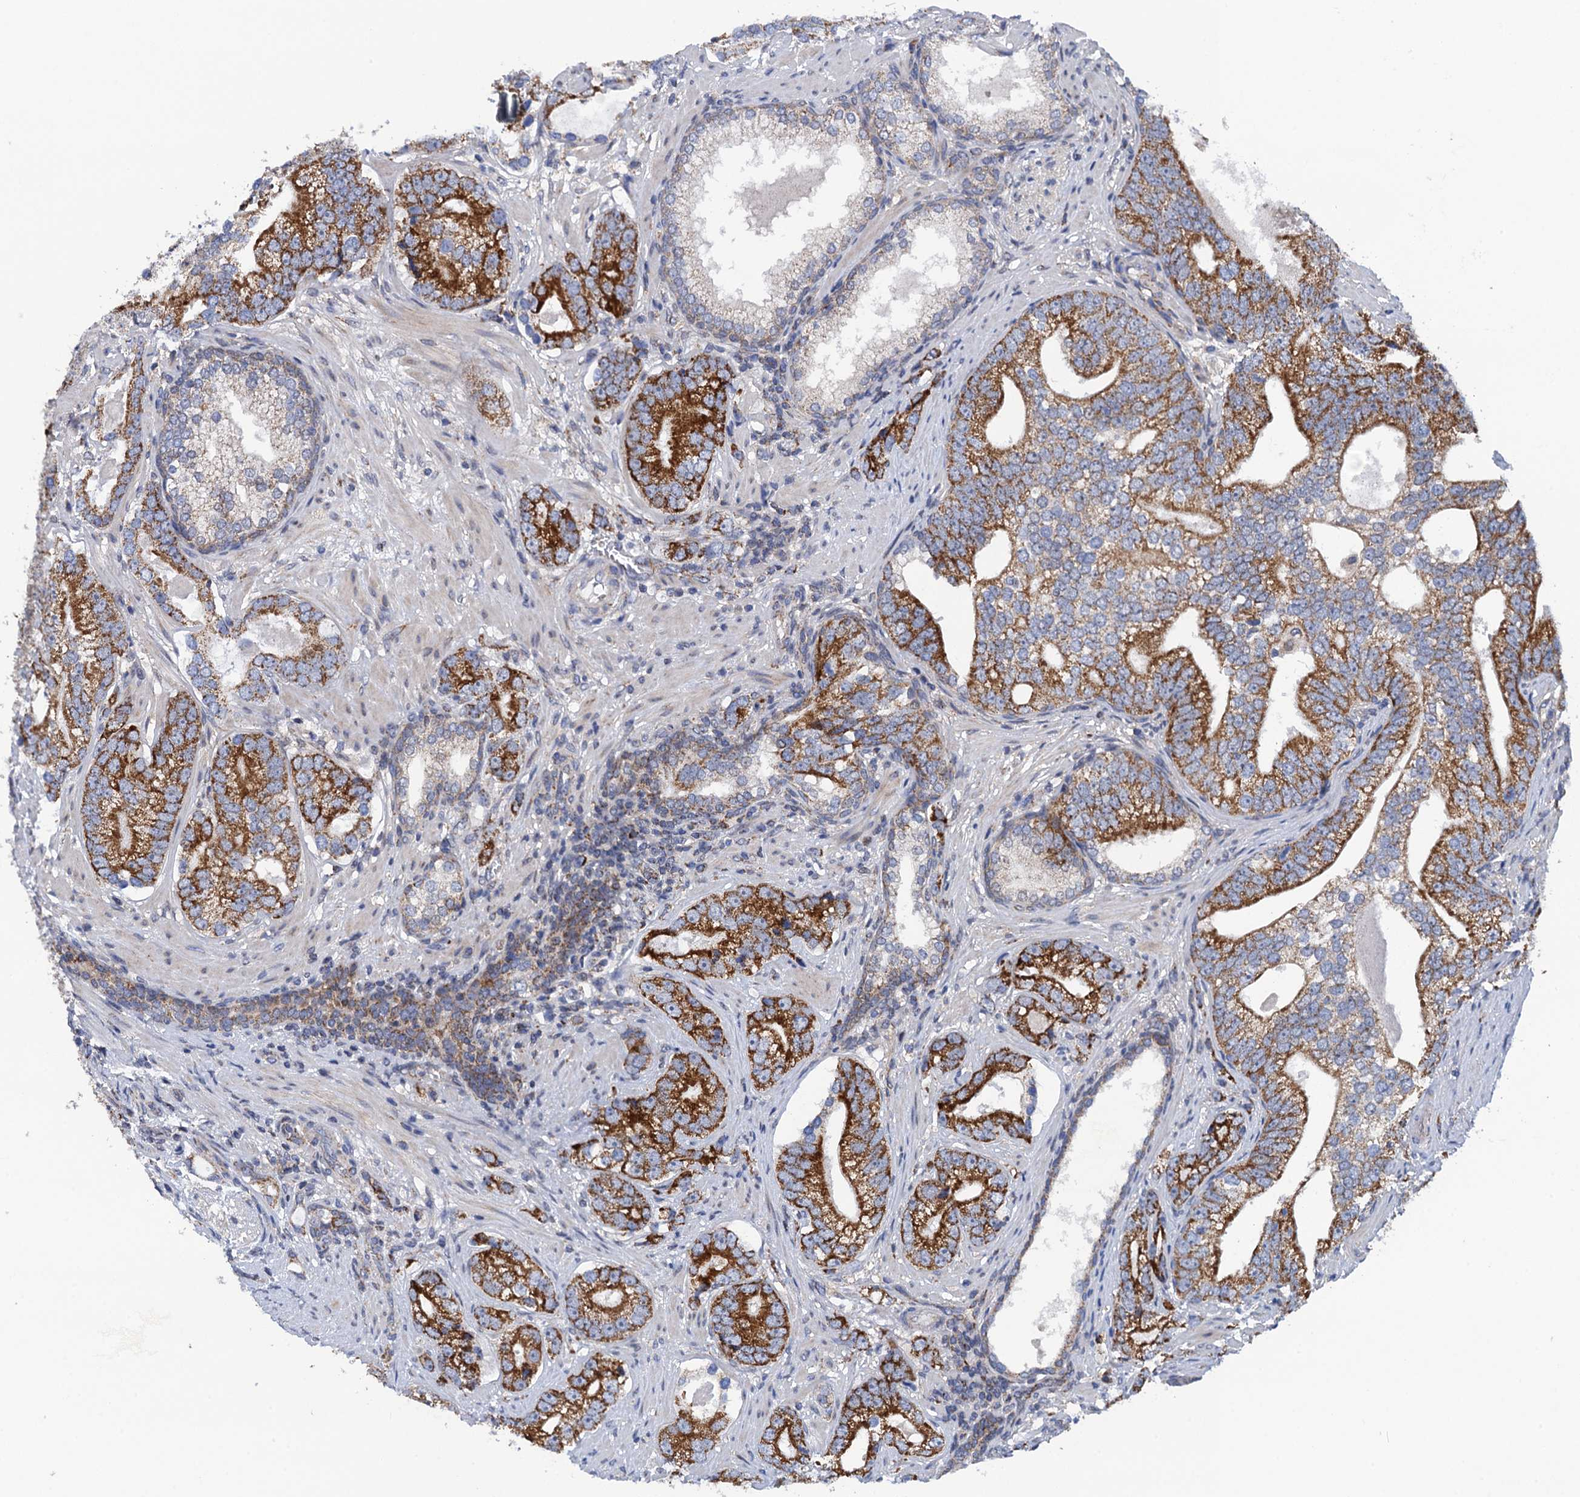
{"staining": {"intensity": "strong", "quantity": "25%-75%", "location": "cytoplasmic/membranous"}, "tissue": "prostate cancer", "cell_type": "Tumor cells", "image_type": "cancer", "snomed": [{"axis": "morphology", "description": "Adenocarcinoma, High grade"}, {"axis": "topography", "description": "Prostate"}], "caption": "IHC staining of high-grade adenocarcinoma (prostate), which shows high levels of strong cytoplasmic/membranous positivity in approximately 25%-75% of tumor cells indicating strong cytoplasmic/membranous protein positivity. The staining was performed using DAB (3,3'-diaminobenzidine) (brown) for protein detection and nuclei were counterstained in hematoxylin (blue).", "gene": "PTCD3", "patient": {"sex": "male", "age": 75}}